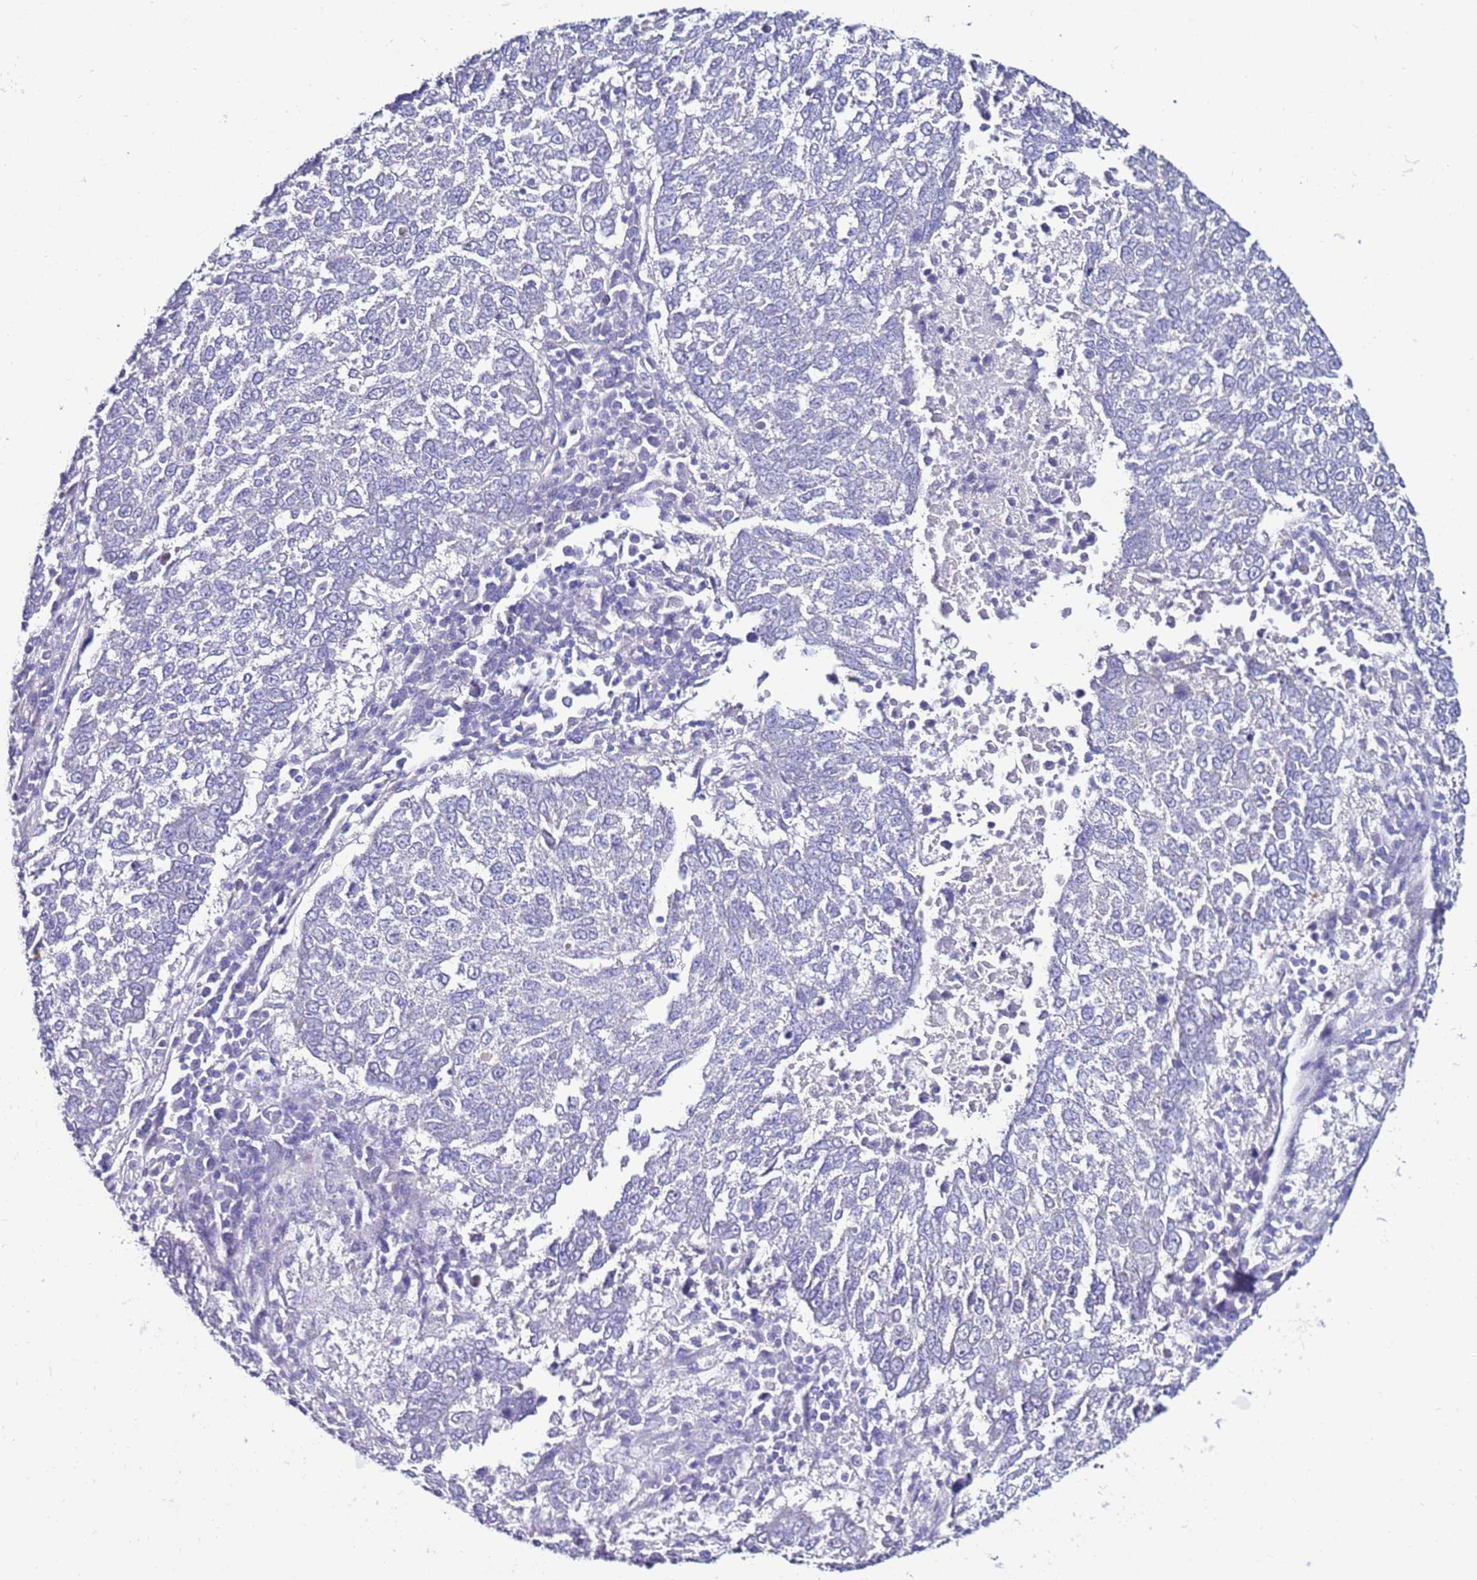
{"staining": {"intensity": "negative", "quantity": "none", "location": "none"}, "tissue": "lung cancer", "cell_type": "Tumor cells", "image_type": "cancer", "snomed": [{"axis": "morphology", "description": "Squamous cell carcinoma, NOS"}, {"axis": "topography", "description": "Lung"}], "caption": "The image demonstrates no staining of tumor cells in lung squamous cell carcinoma. (DAB IHC, high magnification).", "gene": "GPN3", "patient": {"sex": "male", "age": 73}}